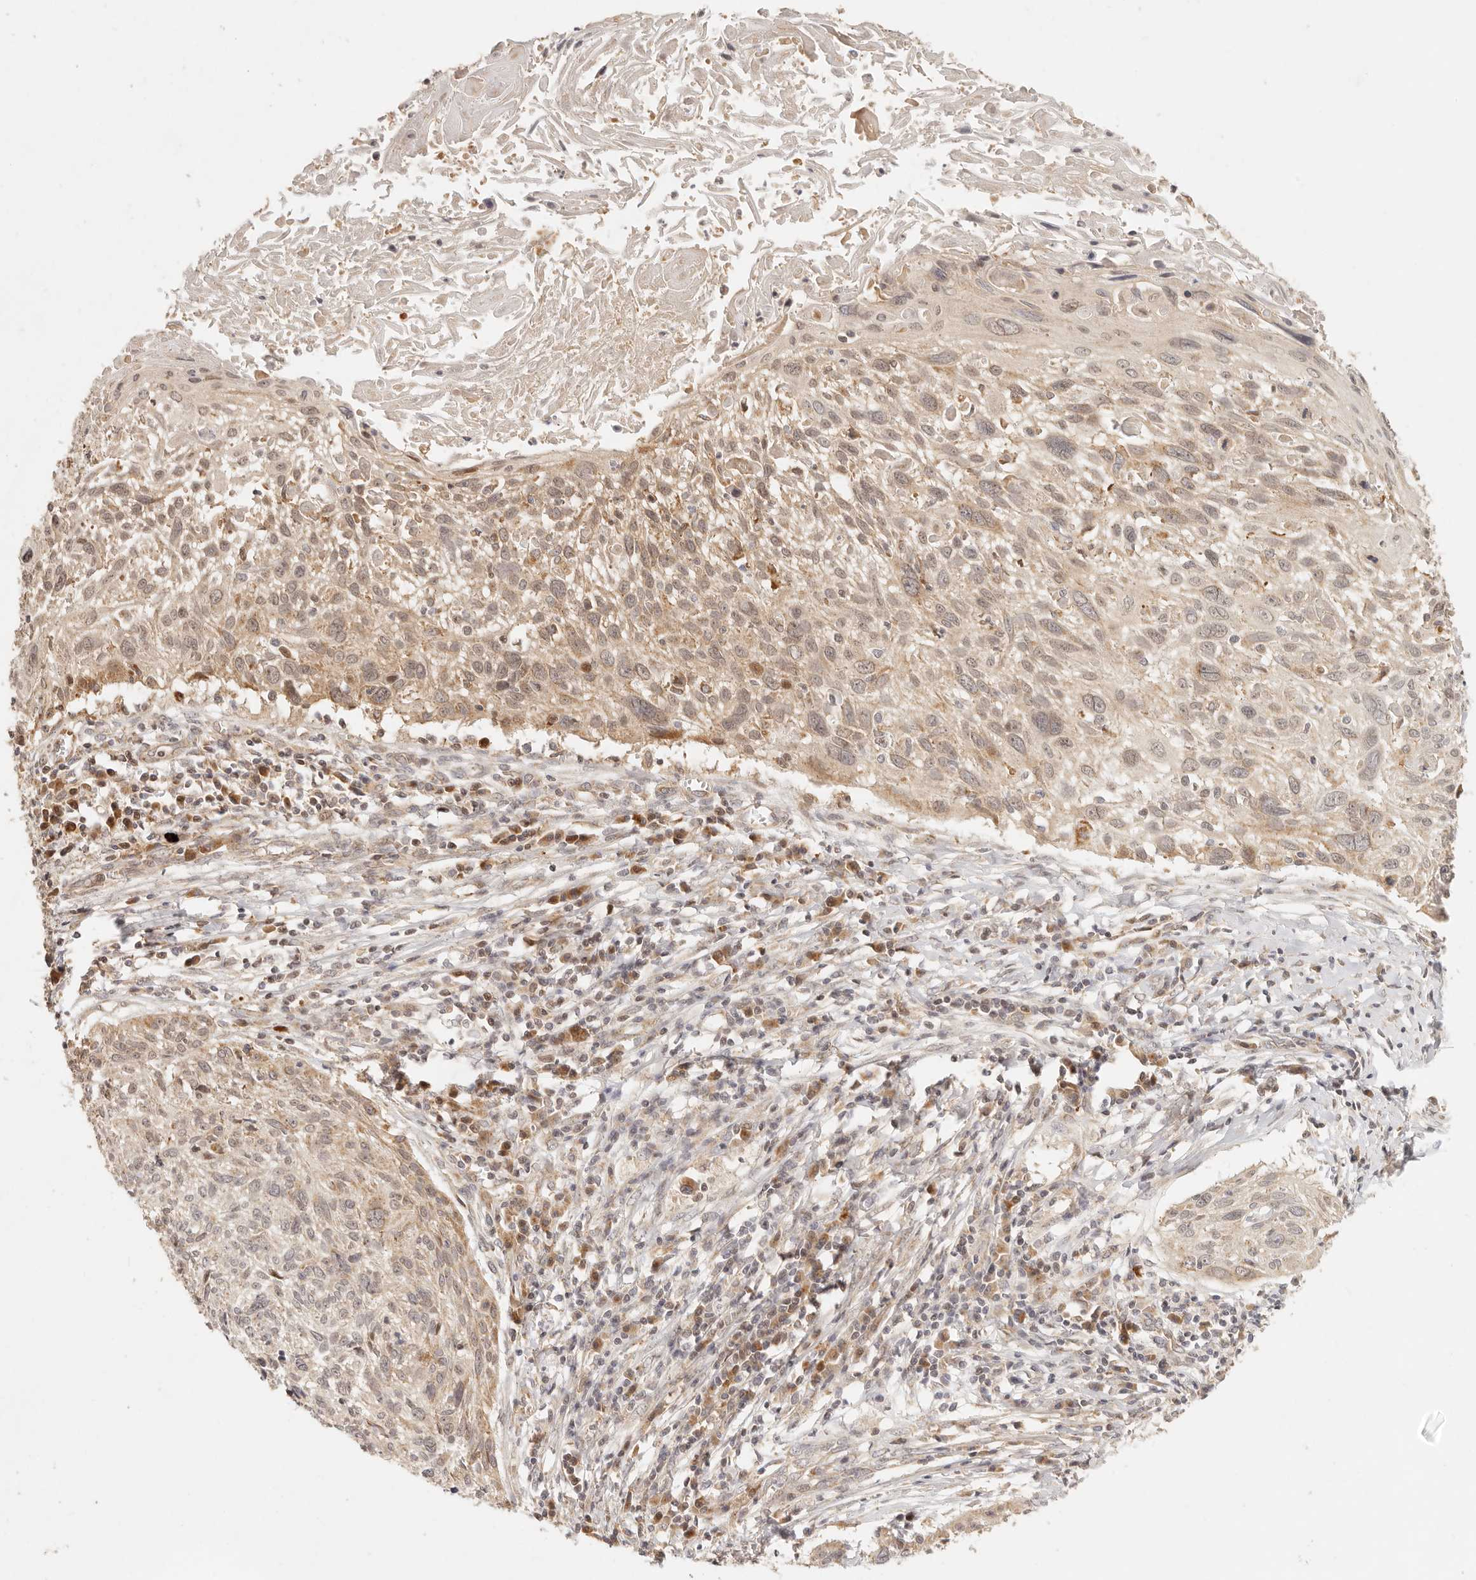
{"staining": {"intensity": "moderate", "quantity": "25%-75%", "location": "cytoplasmic/membranous,nuclear"}, "tissue": "cervical cancer", "cell_type": "Tumor cells", "image_type": "cancer", "snomed": [{"axis": "morphology", "description": "Squamous cell carcinoma, NOS"}, {"axis": "topography", "description": "Cervix"}], "caption": "Cervical cancer (squamous cell carcinoma) stained with a brown dye demonstrates moderate cytoplasmic/membranous and nuclear positive staining in about 25%-75% of tumor cells.", "gene": "TIMM17A", "patient": {"sex": "female", "age": 51}}